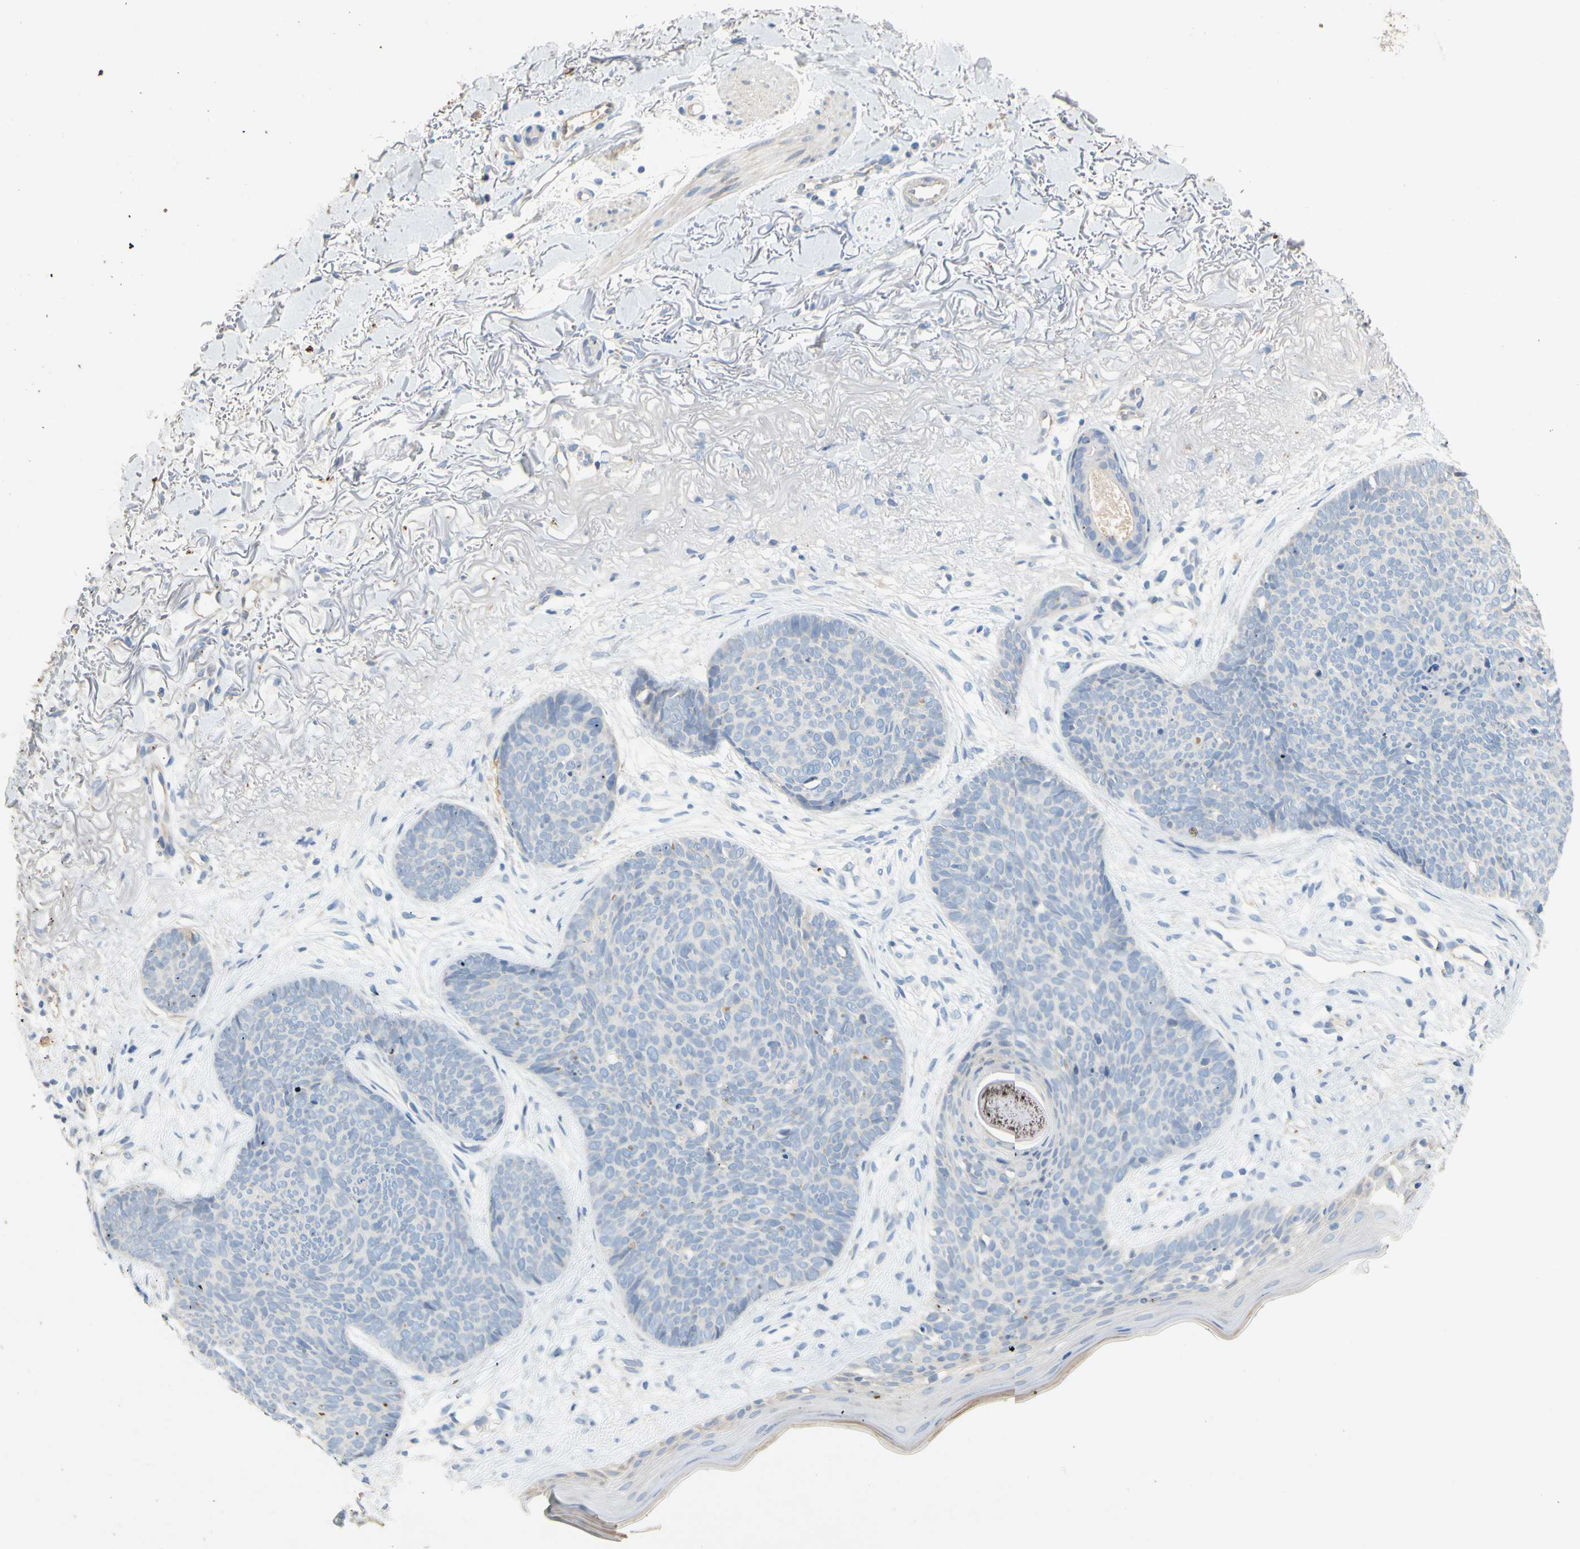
{"staining": {"intensity": "negative", "quantity": "none", "location": "none"}, "tissue": "skin cancer", "cell_type": "Tumor cells", "image_type": "cancer", "snomed": [{"axis": "morphology", "description": "Normal tissue, NOS"}, {"axis": "morphology", "description": "Basal cell carcinoma"}, {"axis": "topography", "description": "Skin"}], "caption": "There is no significant expression in tumor cells of skin cancer.", "gene": "PPBP", "patient": {"sex": "female", "age": 70}}